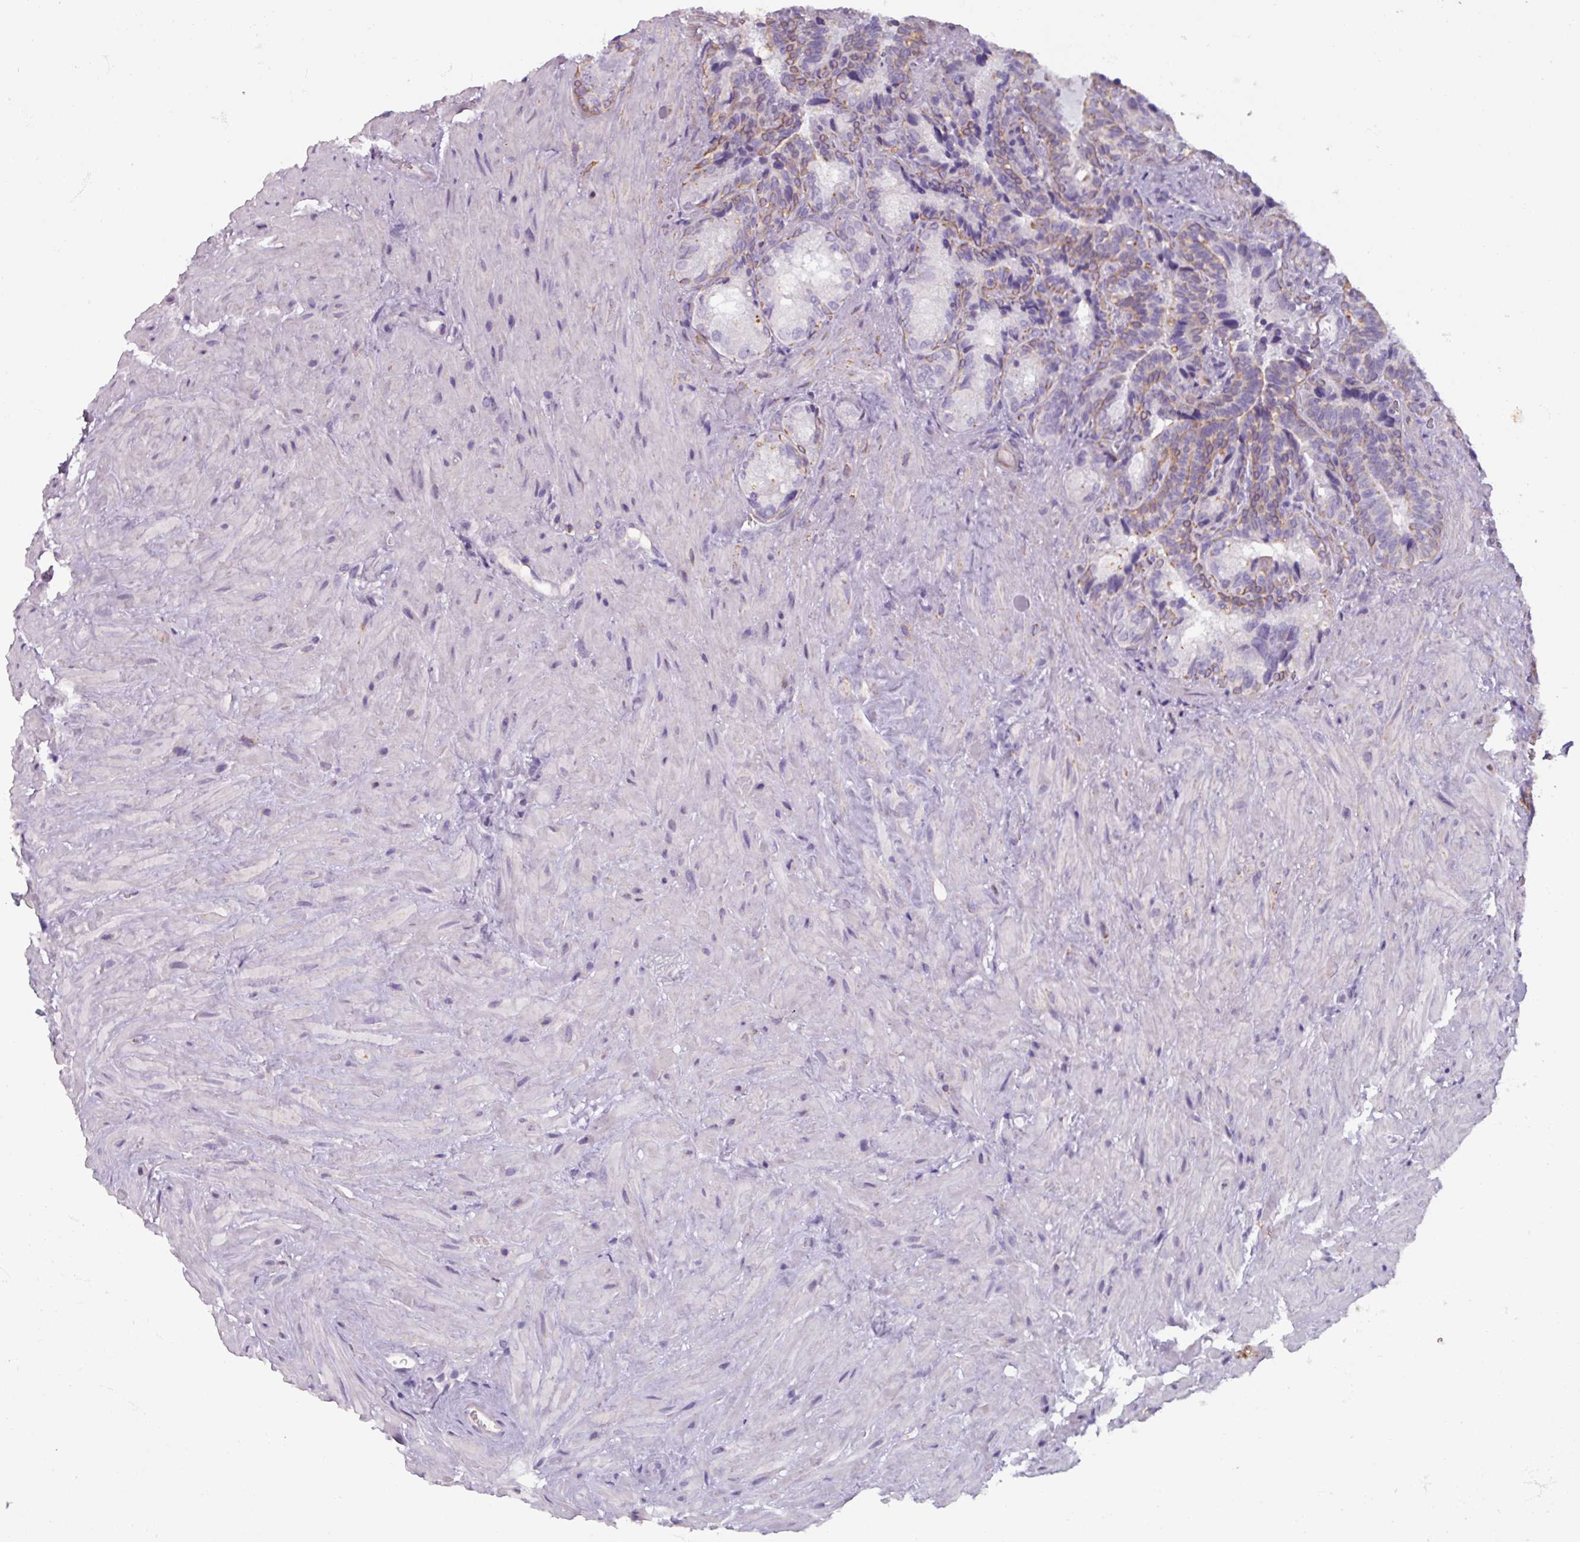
{"staining": {"intensity": "moderate", "quantity": "25%-75%", "location": "cytoplasmic/membranous"}, "tissue": "seminal vesicle", "cell_type": "Glandular cells", "image_type": "normal", "snomed": [{"axis": "morphology", "description": "Normal tissue, NOS"}, {"axis": "topography", "description": "Seminal veicle"}], "caption": "IHC photomicrograph of unremarkable seminal vesicle: human seminal vesicle stained using immunohistochemistry shows medium levels of moderate protein expression localized specifically in the cytoplasmic/membranous of glandular cells, appearing as a cytoplasmic/membranous brown color.", "gene": "SPESP1", "patient": {"sex": "male", "age": 68}}